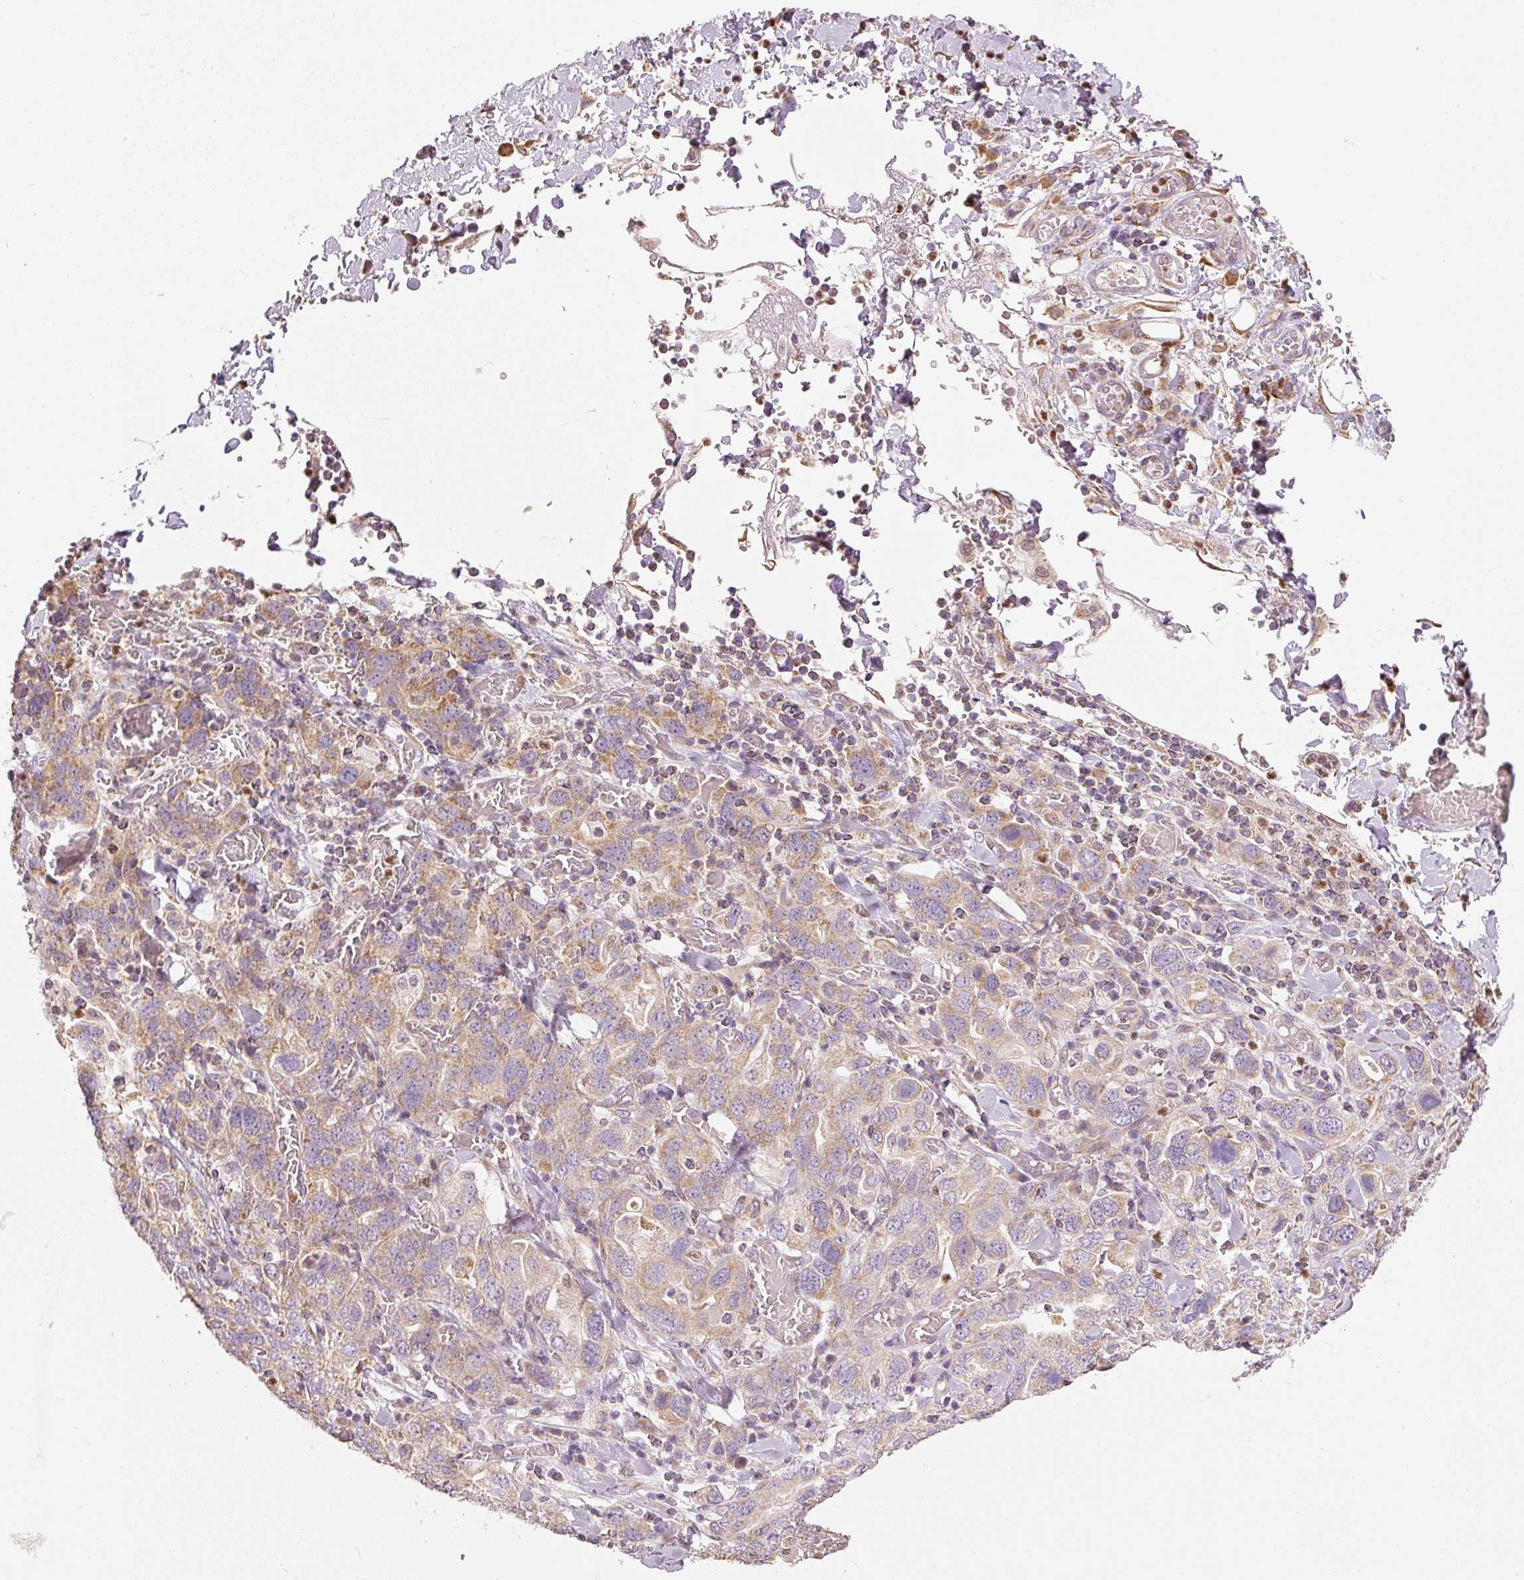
{"staining": {"intensity": "weak", "quantity": ">75%", "location": "cytoplasmic/membranous"}, "tissue": "stomach cancer", "cell_type": "Tumor cells", "image_type": "cancer", "snomed": [{"axis": "morphology", "description": "Adenocarcinoma, NOS"}, {"axis": "topography", "description": "Stomach, upper"}, {"axis": "topography", "description": "Stomach"}], "caption": "Immunohistochemical staining of adenocarcinoma (stomach) exhibits weak cytoplasmic/membranous protein positivity in approximately >75% of tumor cells.", "gene": "MTHFD1L", "patient": {"sex": "male", "age": 62}}